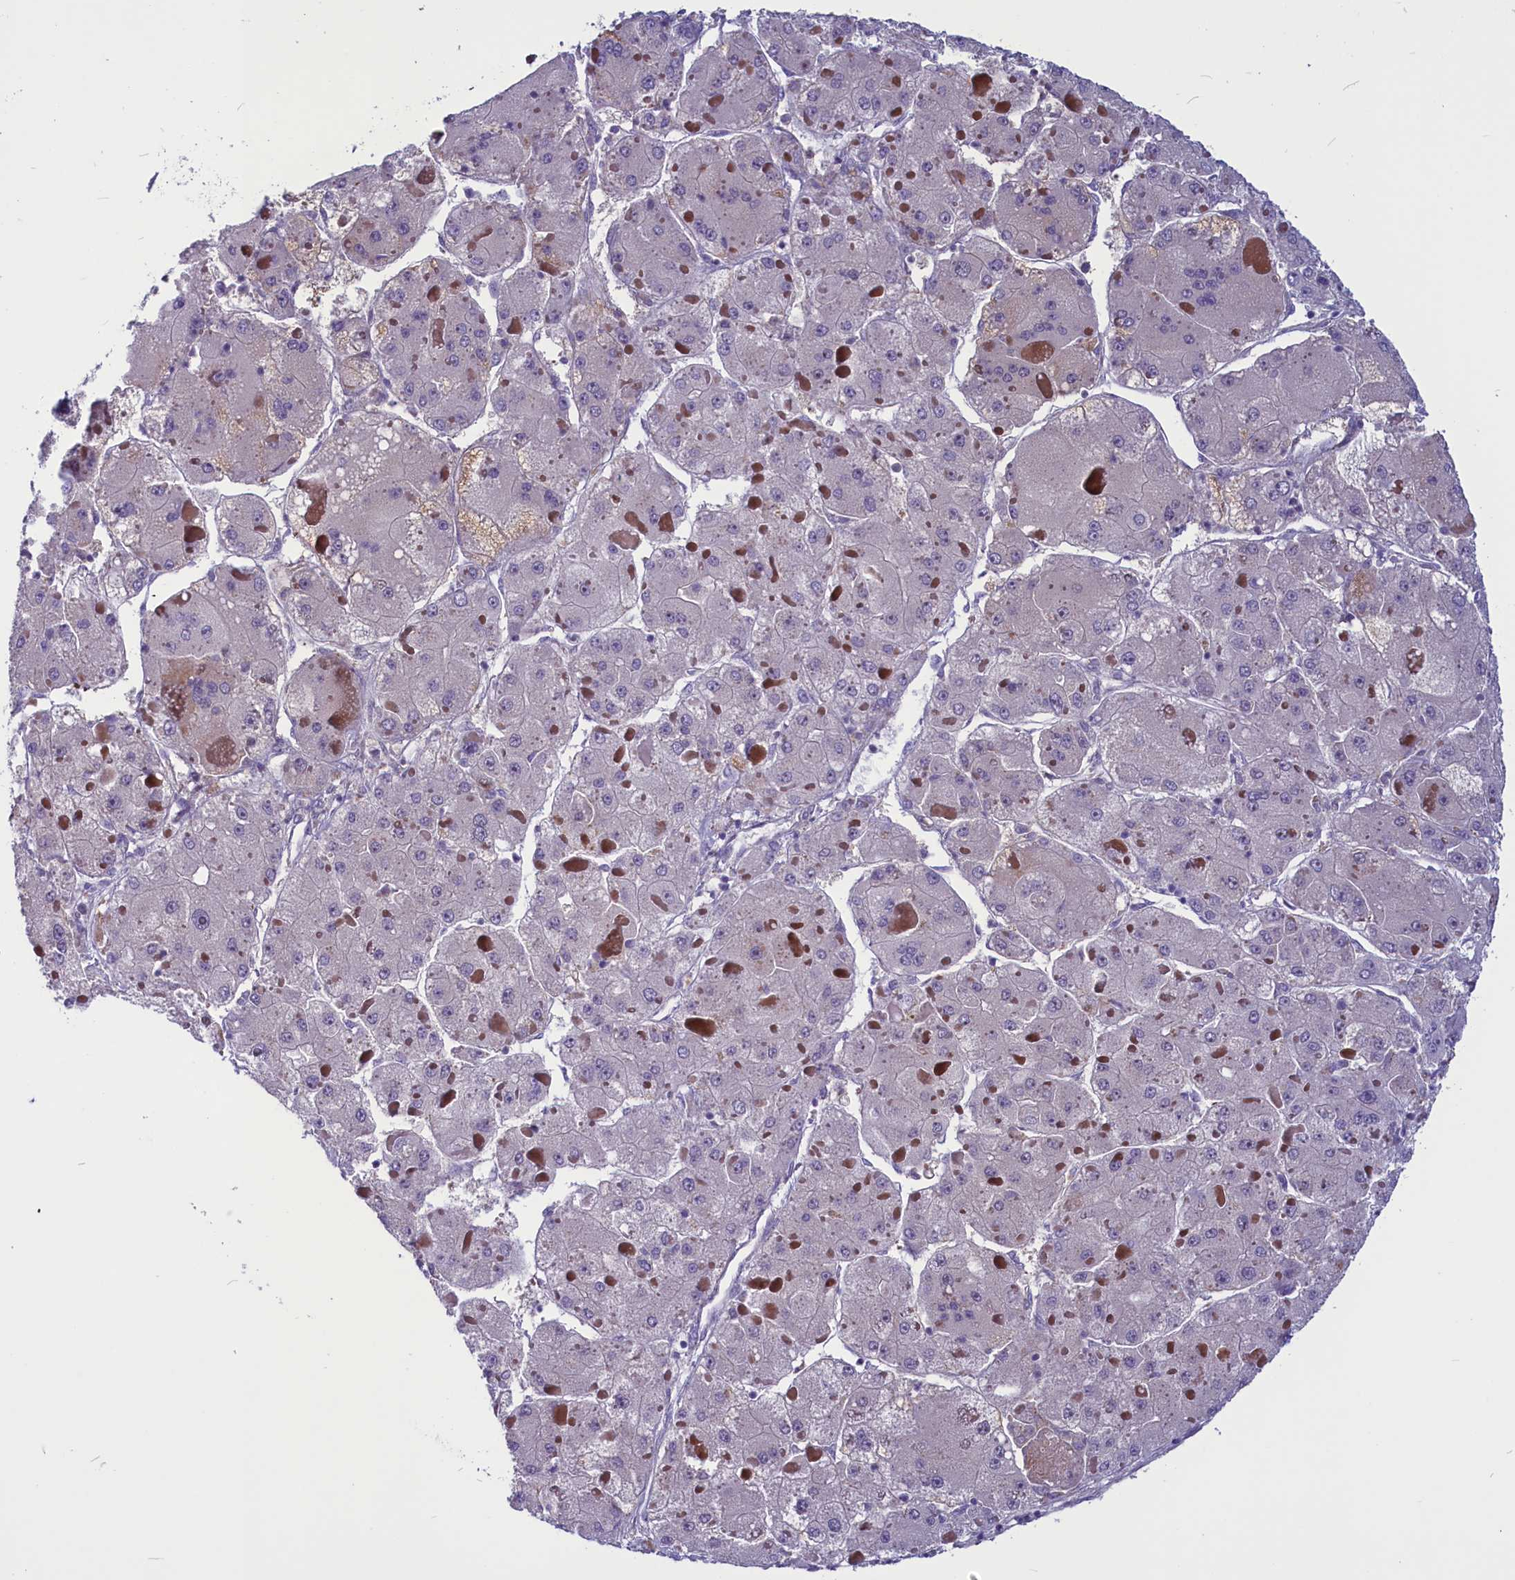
{"staining": {"intensity": "negative", "quantity": "none", "location": "none"}, "tissue": "liver cancer", "cell_type": "Tumor cells", "image_type": "cancer", "snomed": [{"axis": "morphology", "description": "Carcinoma, Hepatocellular, NOS"}, {"axis": "topography", "description": "Liver"}], "caption": "Tumor cells show no significant expression in liver hepatocellular carcinoma.", "gene": "MIEF2", "patient": {"sex": "female", "age": 73}}